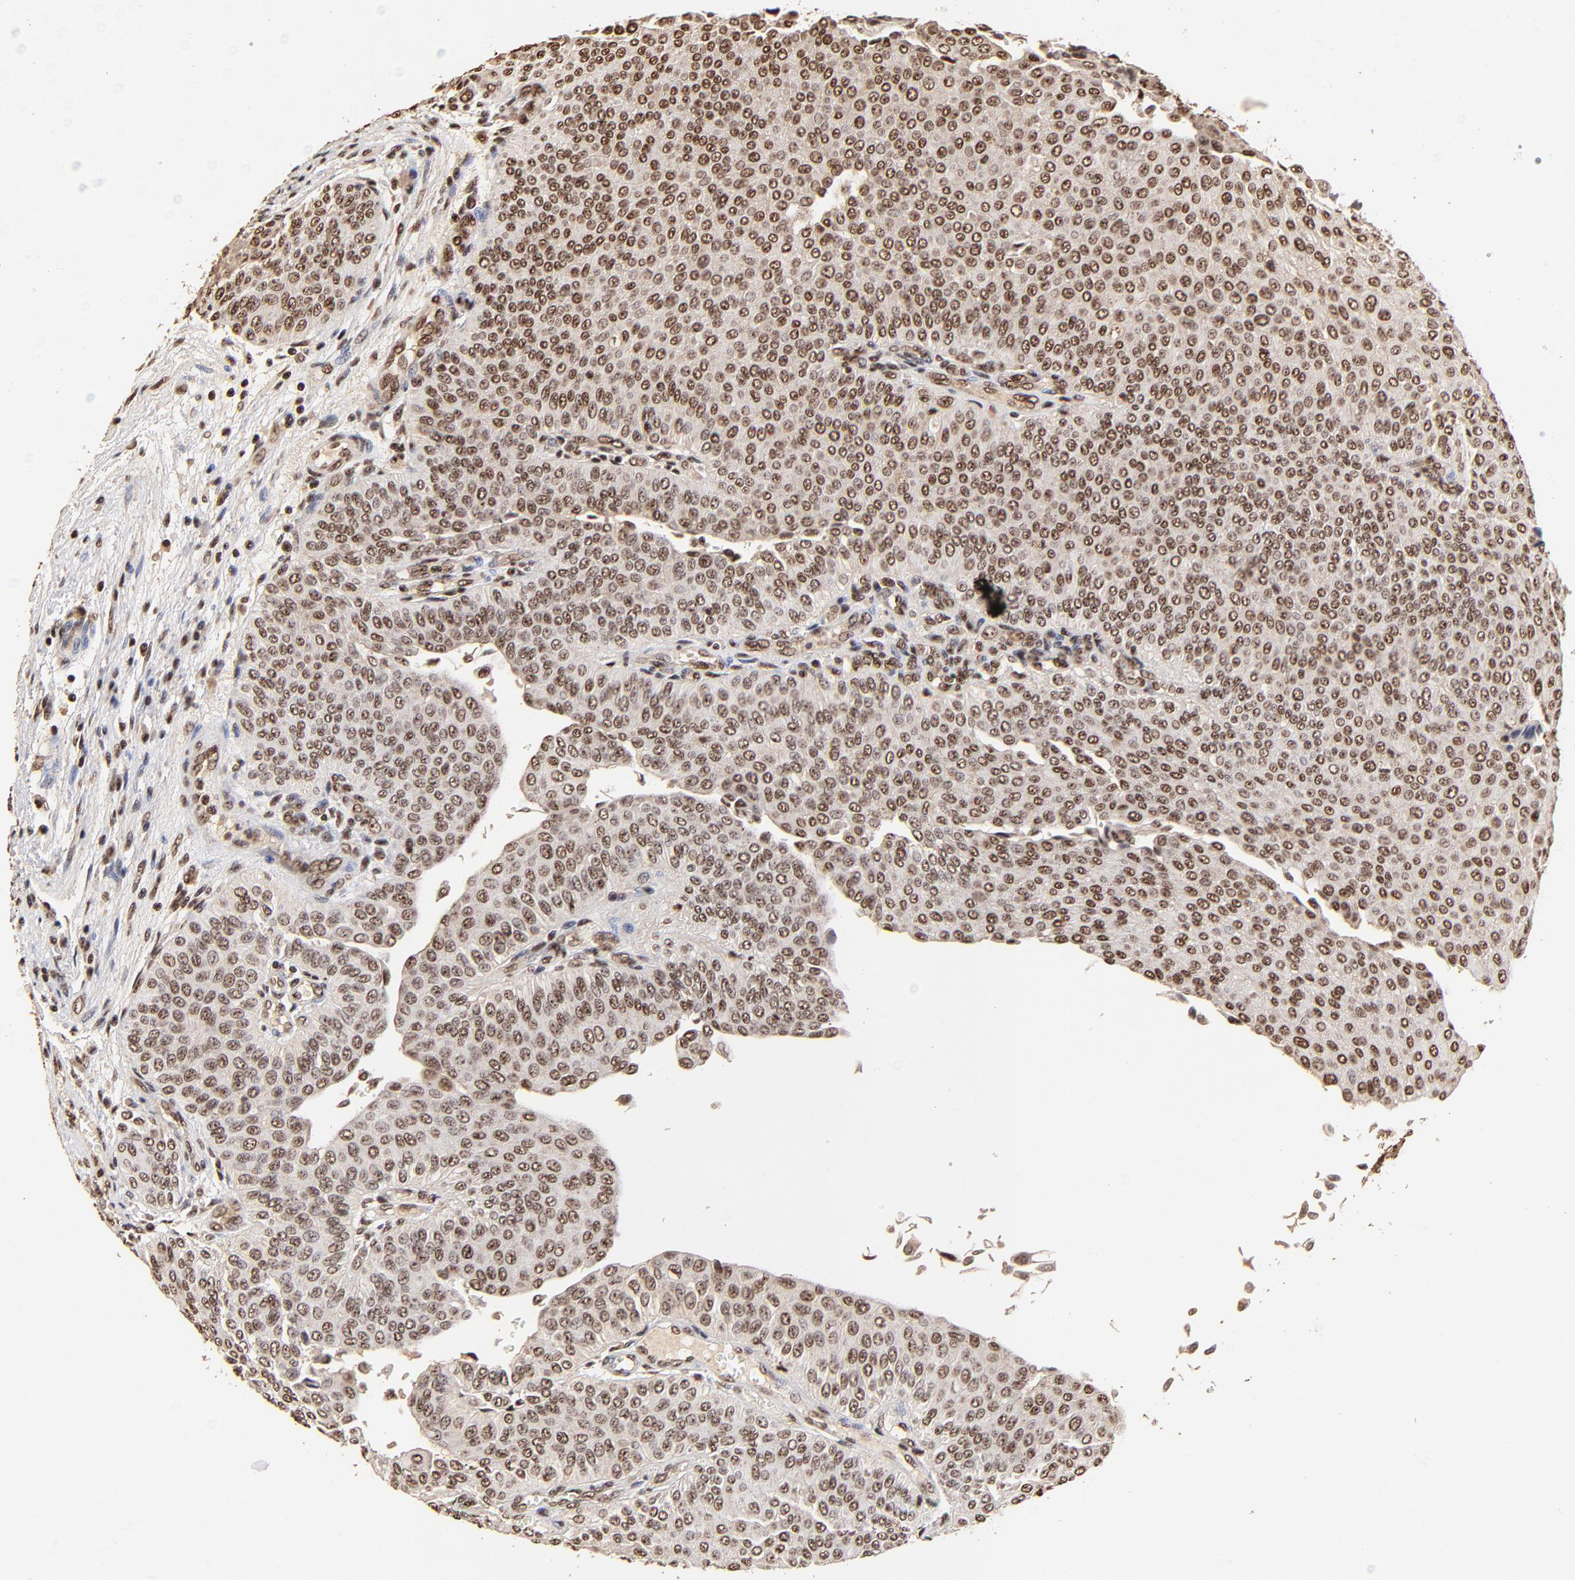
{"staining": {"intensity": "moderate", "quantity": ">75%", "location": "cytoplasmic/membranous,nuclear"}, "tissue": "urothelial cancer", "cell_type": "Tumor cells", "image_type": "cancer", "snomed": [{"axis": "morphology", "description": "Urothelial carcinoma, Low grade"}, {"axis": "topography", "description": "Urinary bladder"}], "caption": "High-magnification brightfield microscopy of urothelial cancer stained with DAB (3,3'-diaminobenzidine) (brown) and counterstained with hematoxylin (blue). tumor cells exhibit moderate cytoplasmic/membranous and nuclear expression is appreciated in approximately>75% of cells.", "gene": "MED12", "patient": {"sex": "male", "age": 64}}